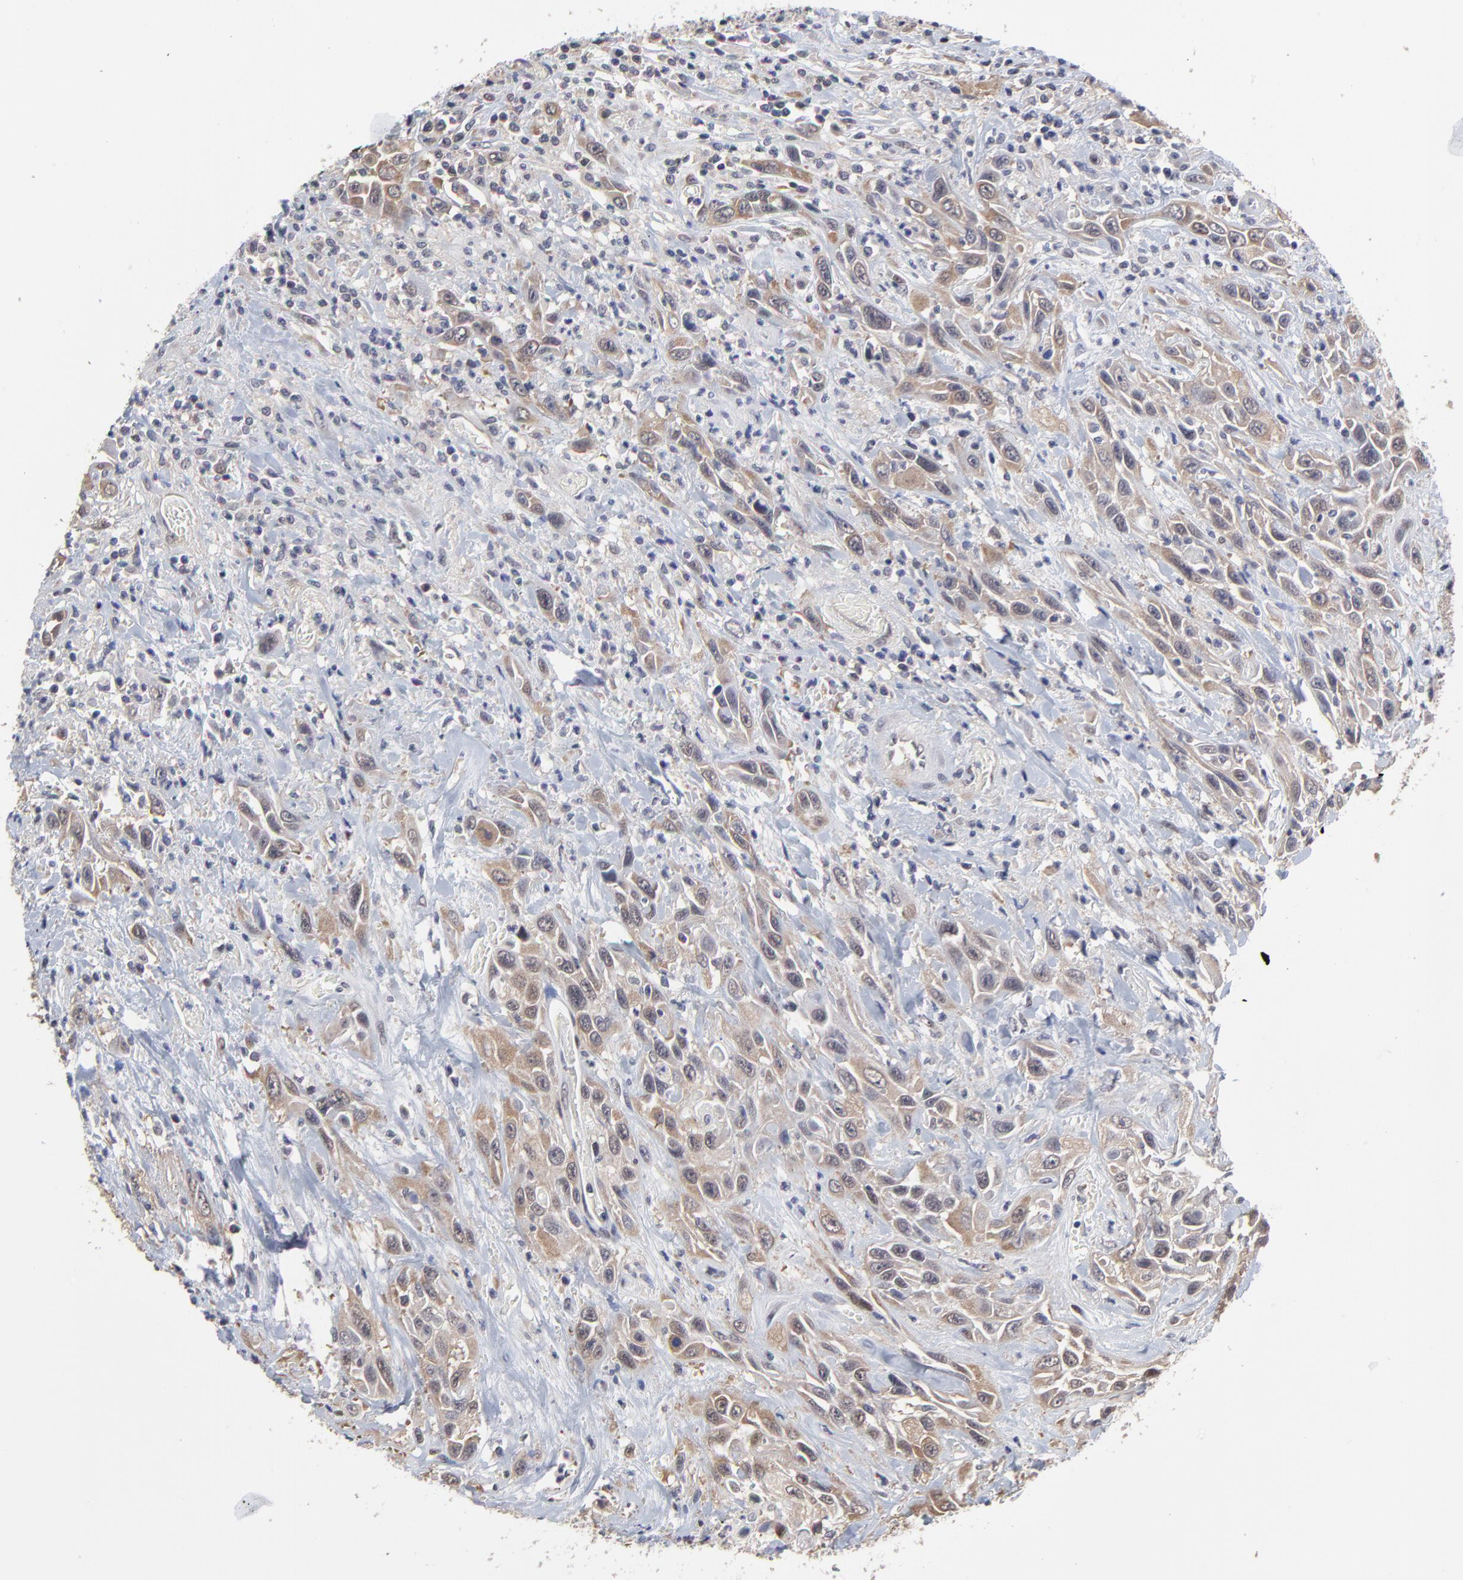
{"staining": {"intensity": "weak", "quantity": ">75%", "location": "cytoplasmic/membranous"}, "tissue": "urothelial cancer", "cell_type": "Tumor cells", "image_type": "cancer", "snomed": [{"axis": "morphology", "description": "Urothelial carcinoma, High grade"}, {"axis": "topography", "description": "Urinary bladder"}], "caption": "Tumor cells demonstrate weak cytoplasmic/membranous staining in about >75% of cells in urothelial cancer. (IHC, brightfield microscopy, high magnification).", "gene": "CCT2", "patient": {"sex": "female", "age": 84}}